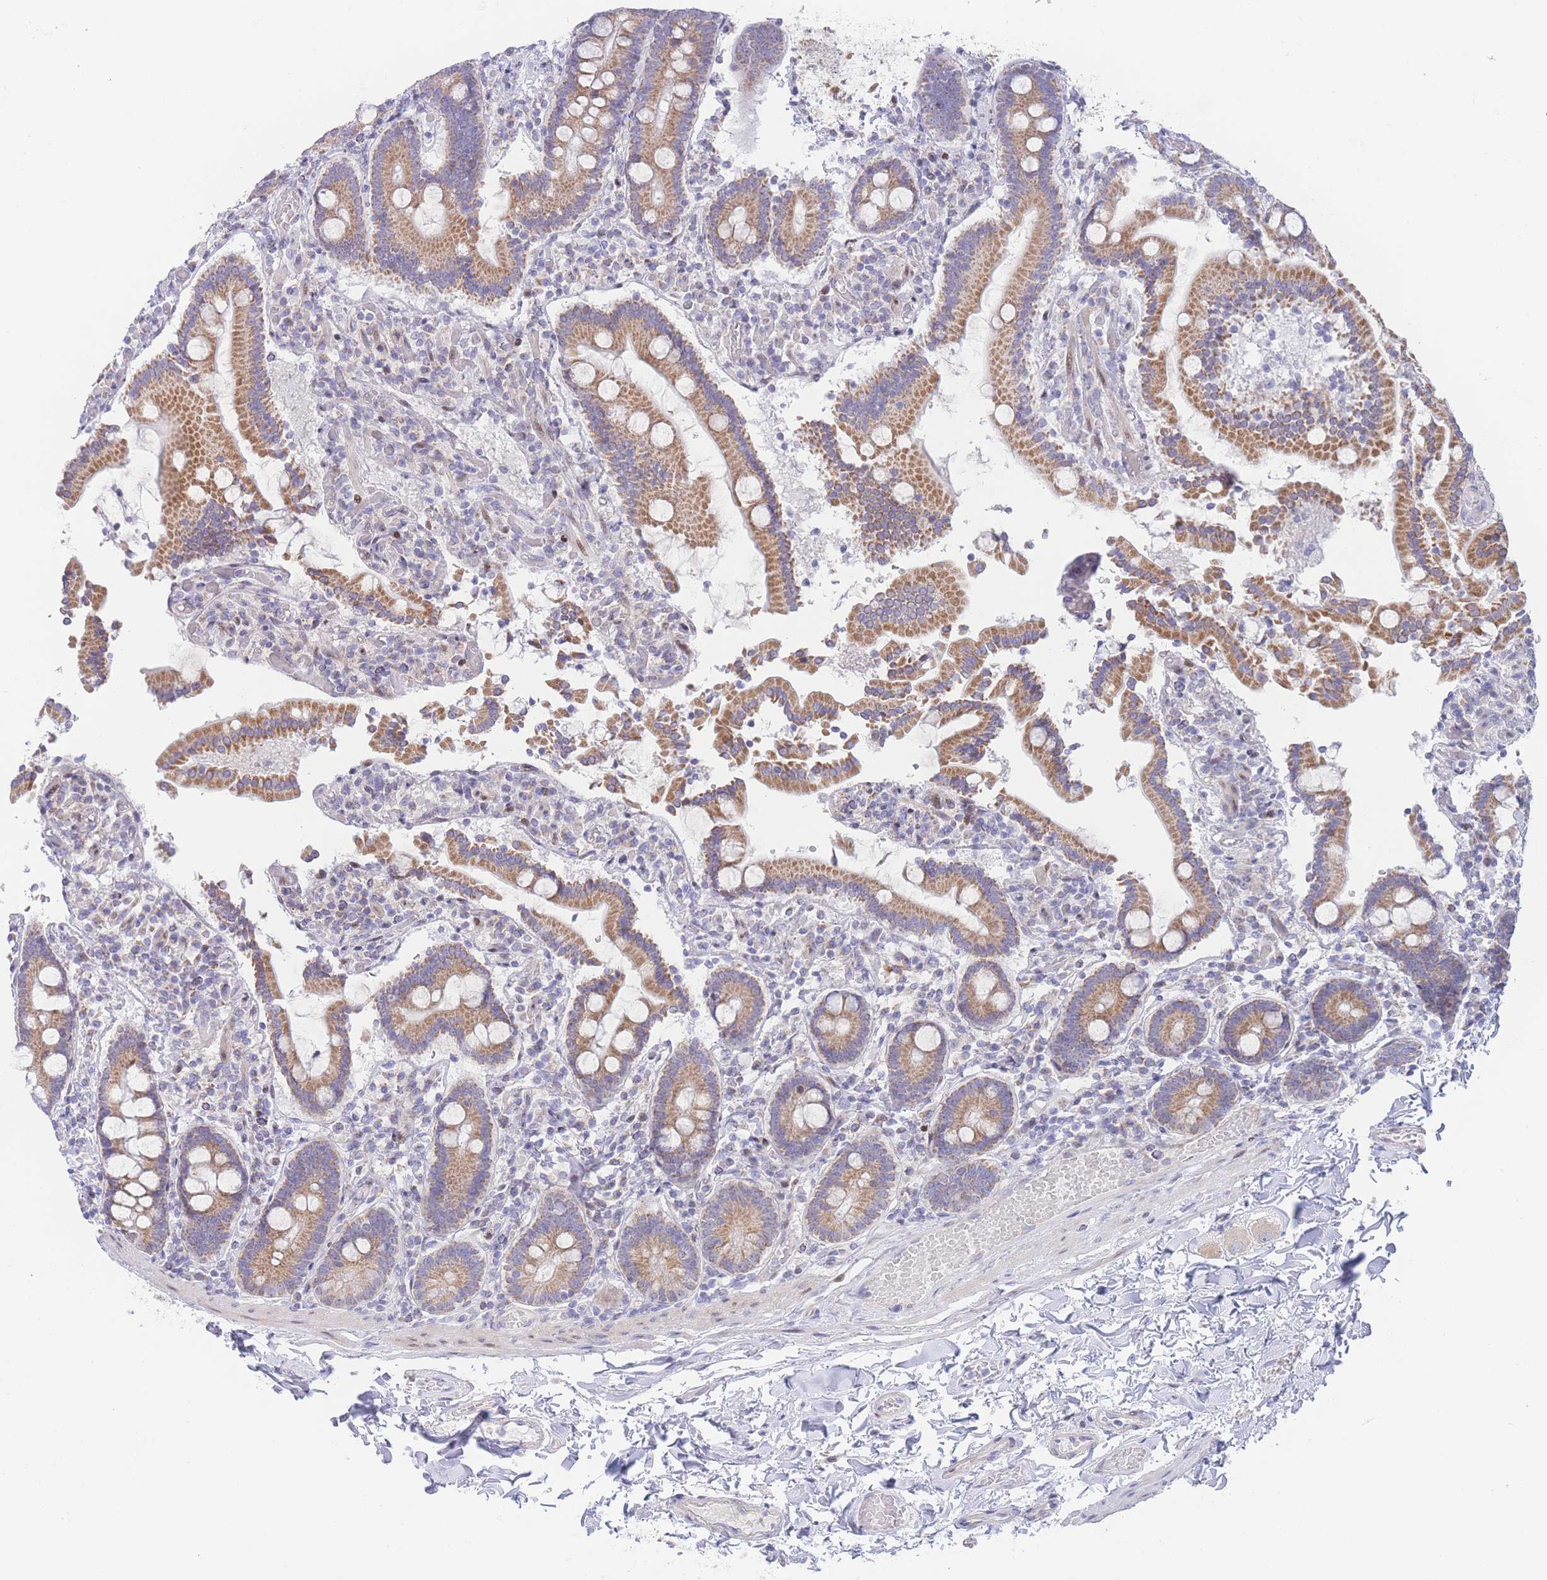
{"staining": {"intensity": "moderate", "quantity": ">75%", "location": "cytoplasmic/membranous"}, "tissue": "duodenum", "cell_type": "Glandular cells", "image_type": "normal", "snomed": [{"axis": "morphology", "description": "Normal tissue, NOS"}, {"axis": "topography", "description": "Duodenum"}], "caption": "Immunohistochemical staining of benign human duodenum reveals medium levels of moderate cytoplasmic/membranous positivity in about >75% of glandular cells. (Brightfield microscopy of DAB IHC at high magnification).", "gene": "GPAM", "patient": {"sex": "male", "age": 55}}